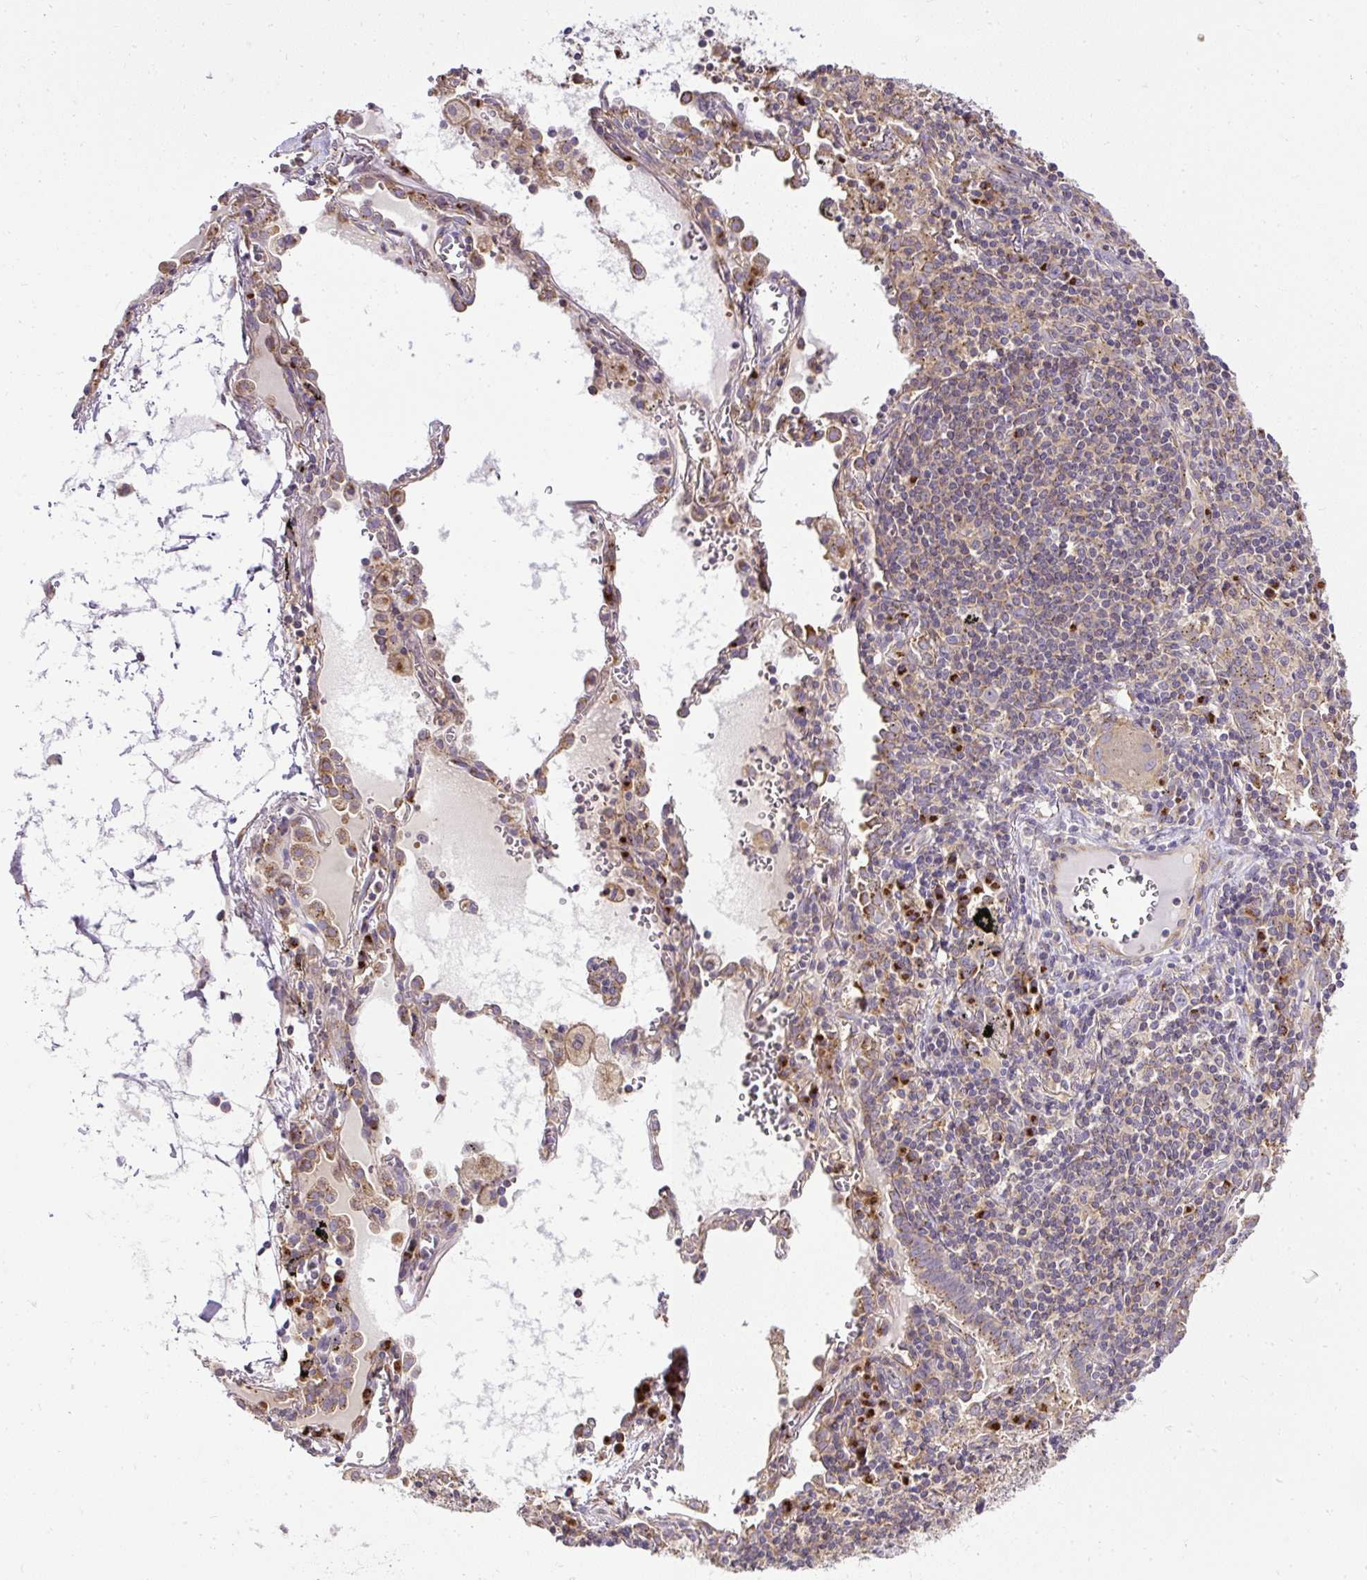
{"staining": {"intensity": "negative", "quantity": "none", "location": "none"}, "tissue": "lung cancer", "cell_type": "Tumor cells", "image_type": "cancer", "snomed": [{"axis": "morphology", "description": "Squamous cell carcinoma, NOS"}, {"axis": "topography", "description": "Lung"}], "caption": "Immunohistochemistry (IHC) of lung squamous cell carcinoma shows no staining in tumor cells.", "gene": "SMC4", "patient": {"sex": "male", "age": 76}}